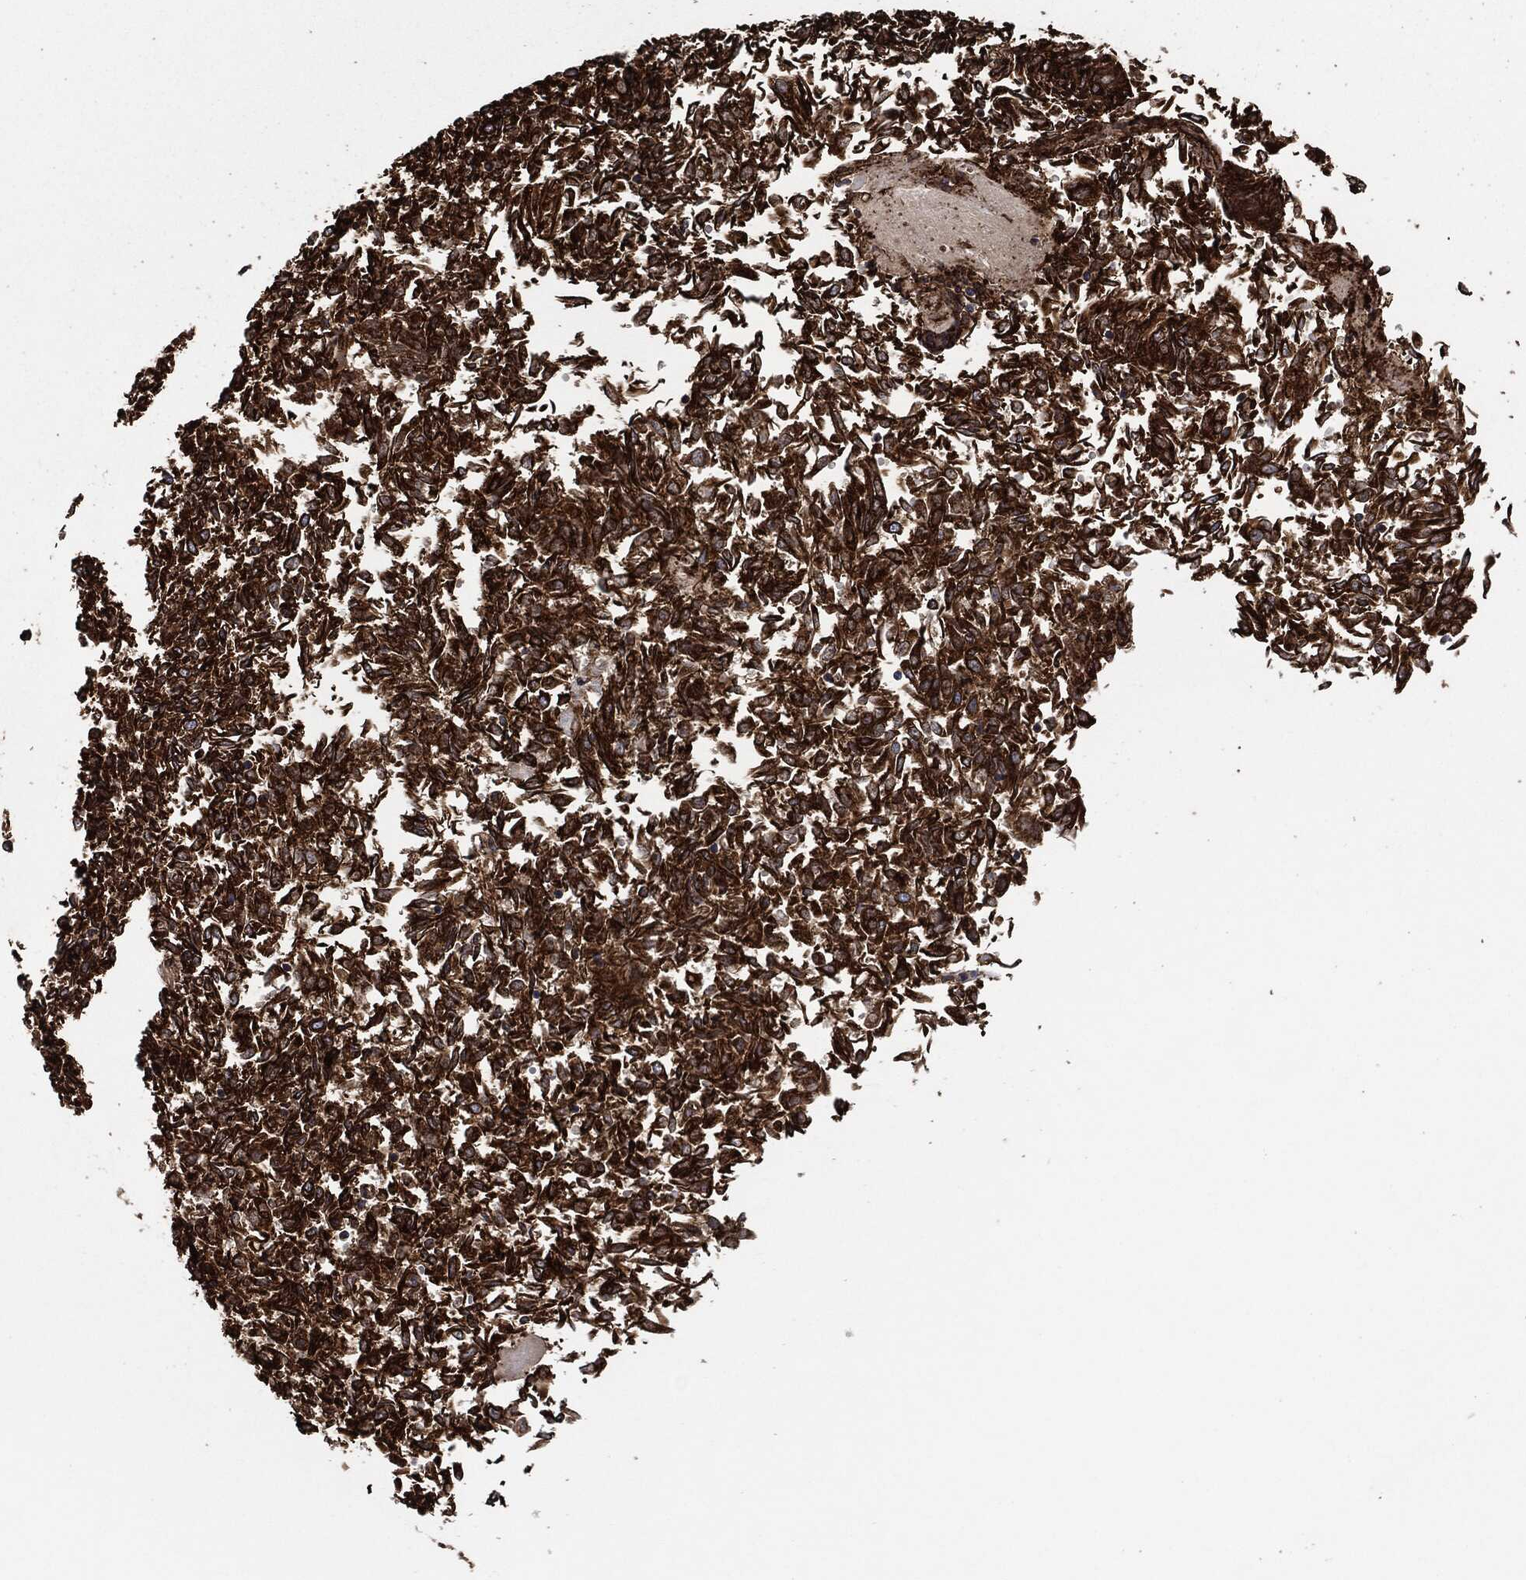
{"staining": {"intensity": "strong", "quantity": ">75%", "location": "cytoplasmic/membranous"}, "tissue": "endometrial cancer", "cell_type": "Tumor cells", "image_type": "cancer", "snomed": [{"axis": "morphology", "description": "Adenocarcinoma, NOS"}, {"axis": "topography", "description": "Endometrium"}], "caption": "This is a micrograph of IHC staining of endometrial cancer (adenocarcinoma), which shows strong positivity in the cytoplasmic/membranous of tumor cells.", "gene": "AMFR", "patient": {"sex": "female", "age": 58}}